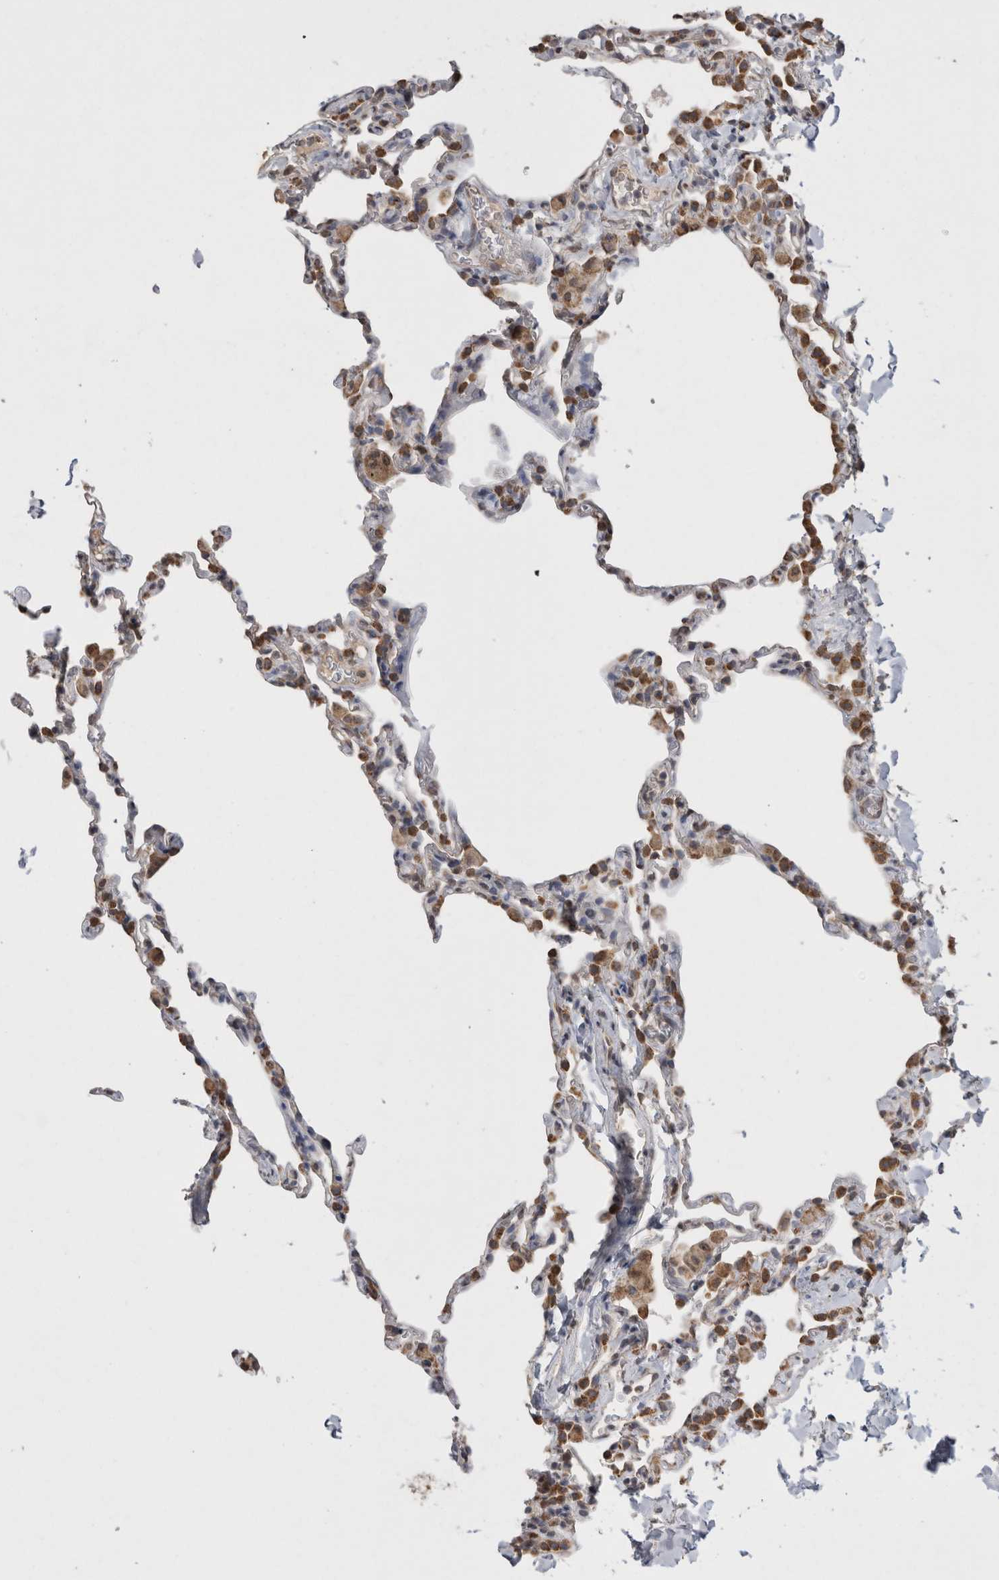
{"staining": {"intensity": "moderate", "quantity": ">75%", "location": "cytoplasmic/membranous"}, "tissue": "lung", "cell_type": "Alveolar cells", "image_type": "normal", "snomed": [{"axis": "morphology", "description": "Normal tissue, NOS"}, {"axis": "topography", "description": "Lung"}], "caption": "This photomicrograph displays immunohistochemistry staining of normal lung, with medium moderate cytoplasmic/membranous expression in about >75% of alveolar cells.", "gene": "NOMO1", "patient": {"sex": "male", "age": 20}}